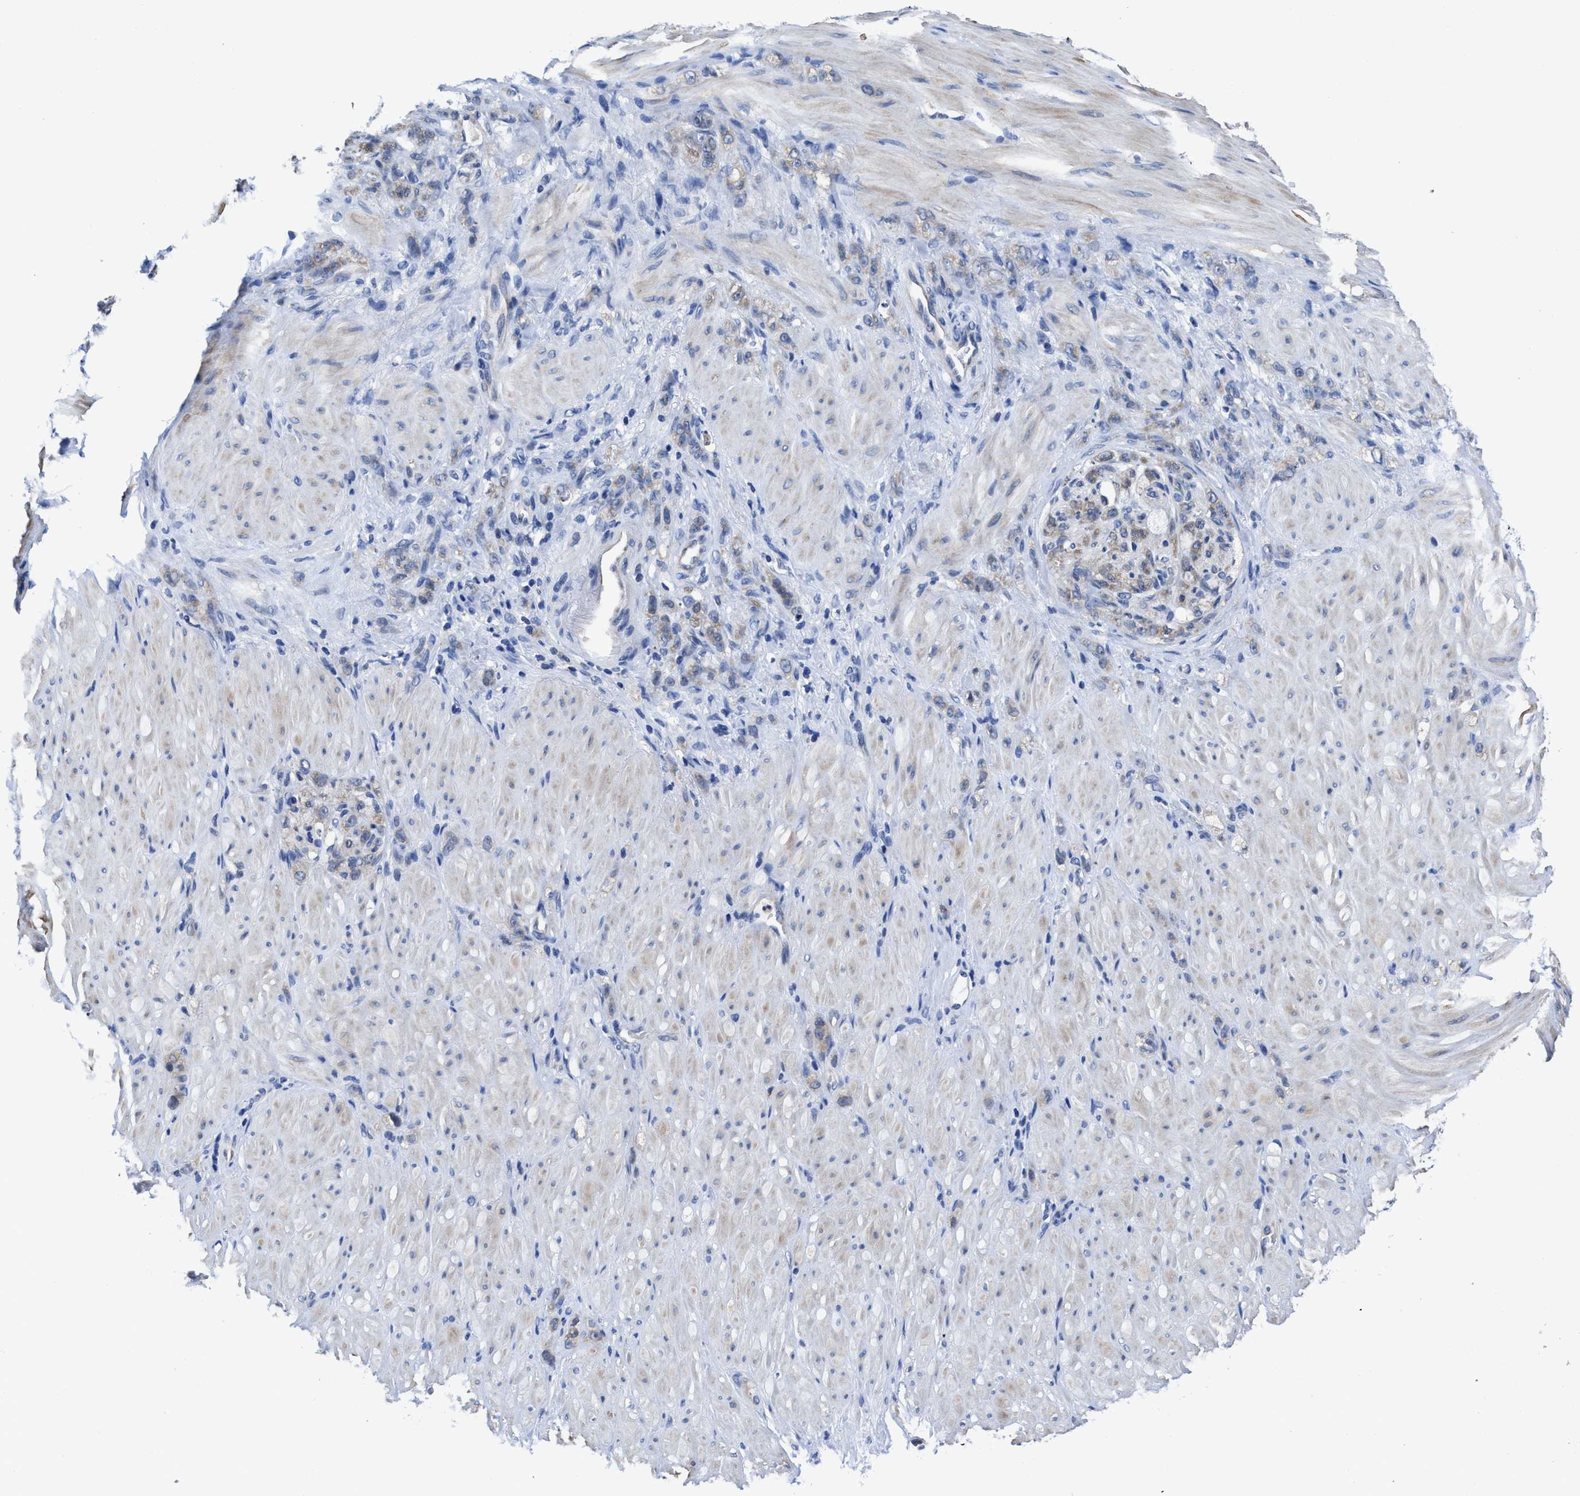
{"staining": {"intensity": "negative", "quantity": "none", "location": "none"}, "tissue": "stomach cancer", "cell_type": "Tumor cells", "image_type": "cancer", "snomed": [{"axis": "morphology", "description": "Normal tissue, NOS"}, {"axis": "morphology", "description": "Adenocarcinoma, NOS"}, {"axis": "topography", "description": "Stomach"}], "caption": "DAB (3,3'-diaminobenzidine) immunohistochemical staining of human stomach cancer (adenocarcinoma) shows no significant expression in tumor cells.", "gene": "HOOK1", "patient": {"sex": "male", "age": 82}}